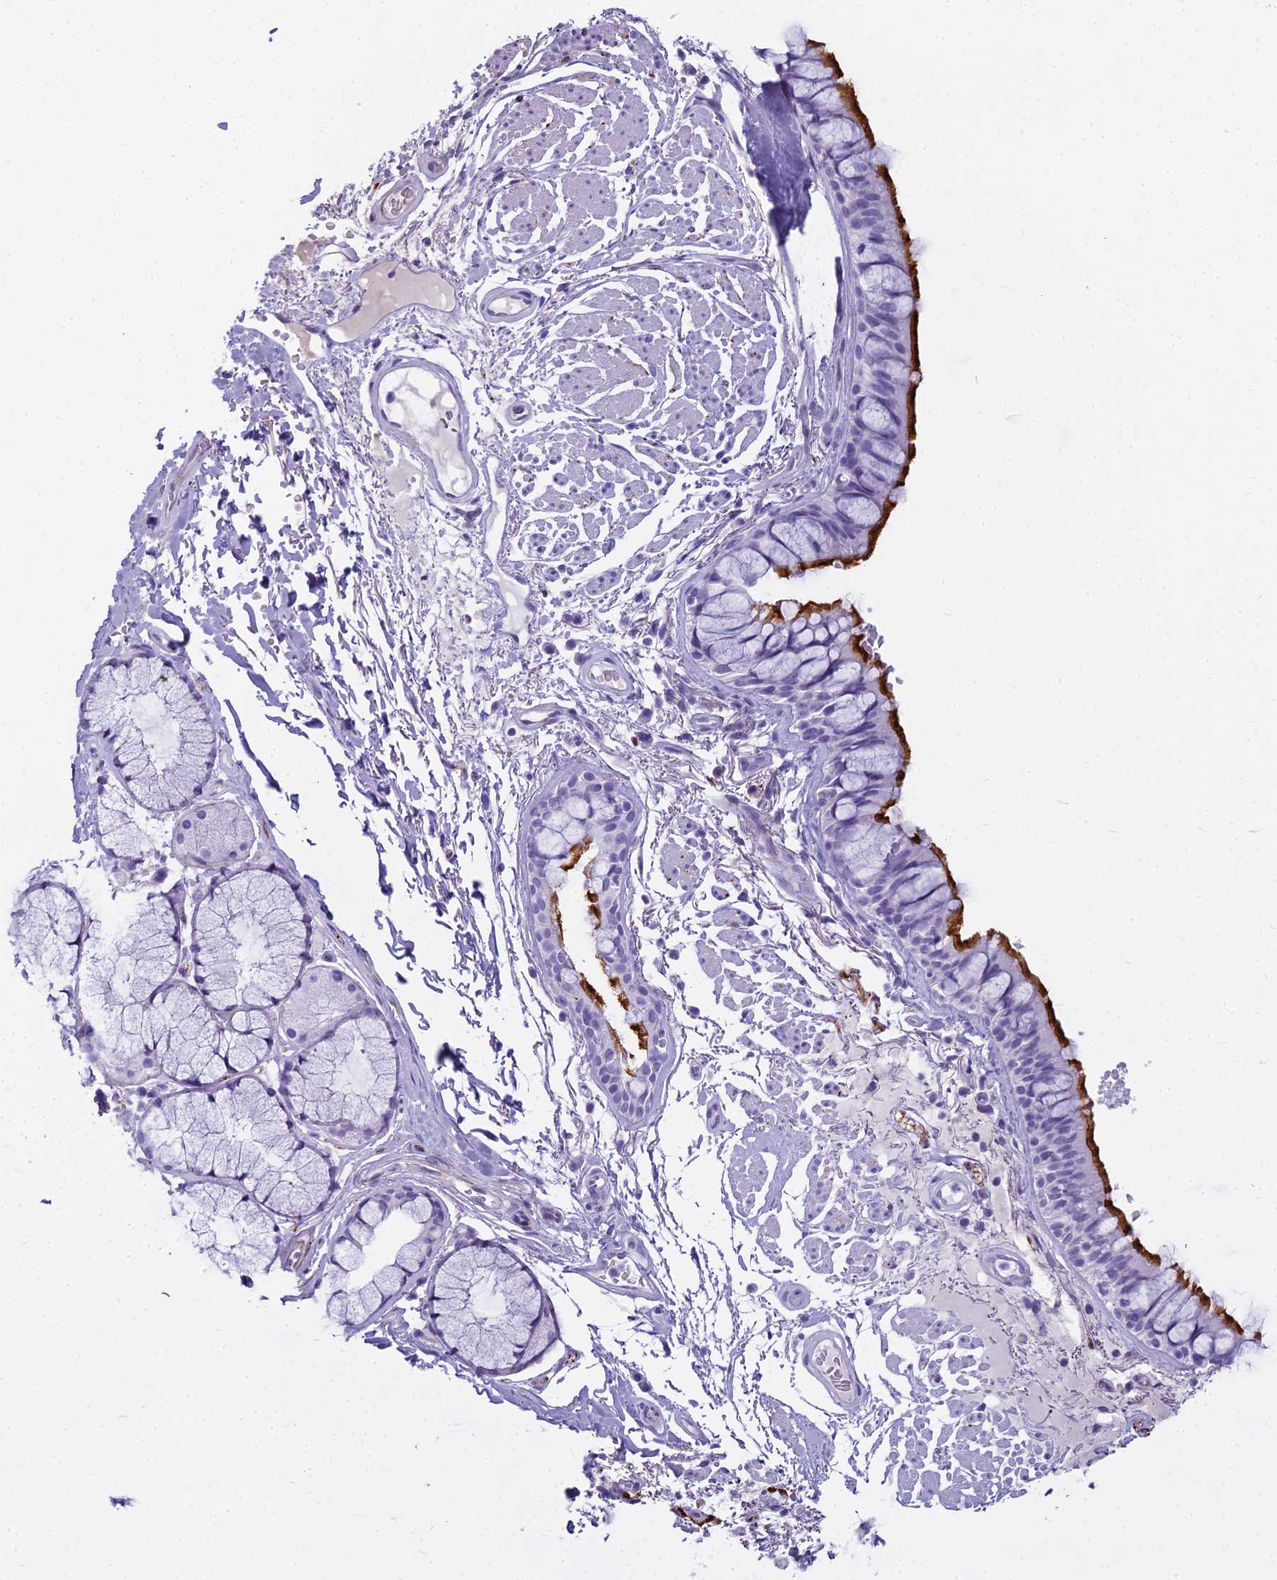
{"staining": {"intensity": "strong", "quantity": ">75%", "location": "cytoplasmic/membranous"}, "tissue": "bronchus", "cell_type": "Respiratory epithelial cells", "image_type": "normal", "snomed": [{"axis": "morphology", "description": "Normal tissue, NOS"}, {"axis": "topography", "description": "Bronchus"}], "caption": "This image reveals IHC staining of unremarkable human bronchus, with high strong cytoplasmic/membranous expression in approximately >75% of respiratory epithelial cells.", "gene": "ENSG00000265118", "patient": {"sex": "male", "age": 70}}